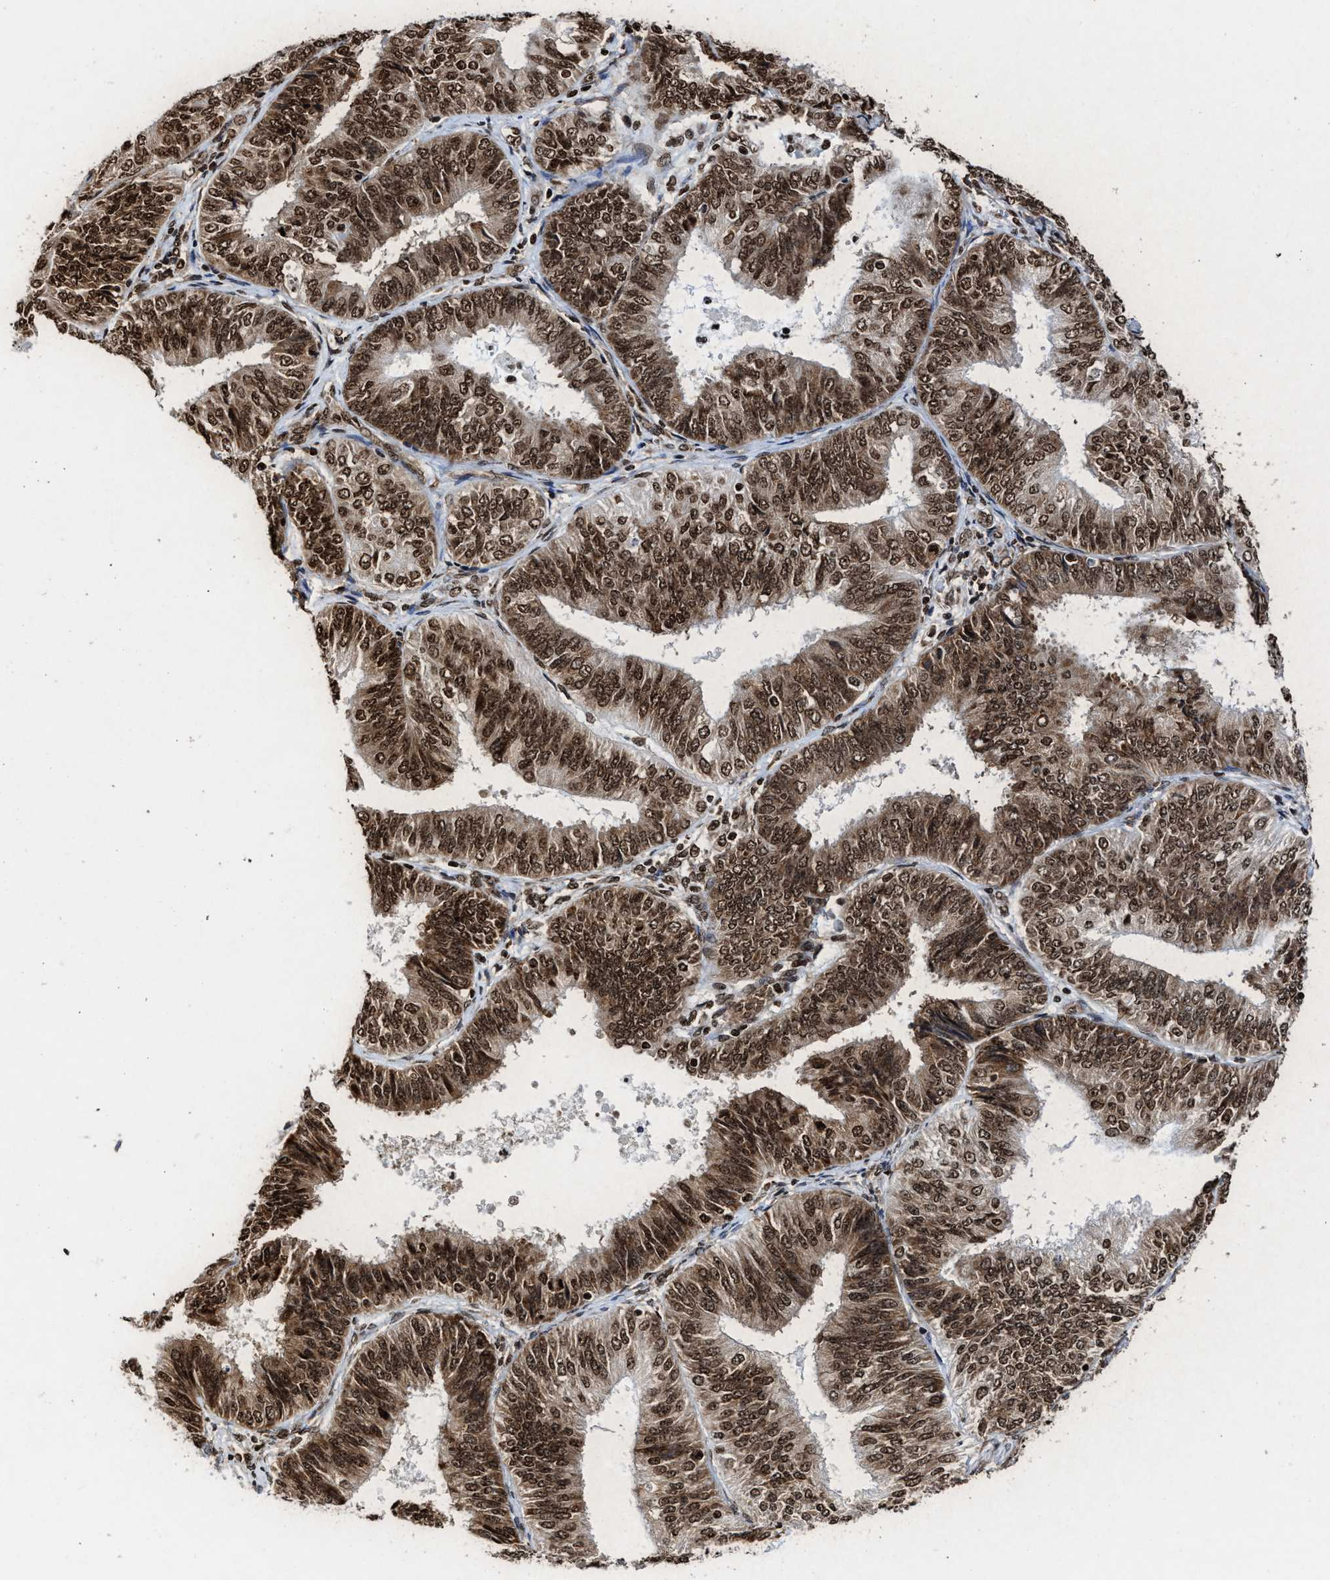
{"staining": {"intensity": "strong", "quantity": ">75%", "location": "nuclear"}, "tissue": "endometrial cancer", "cell_type": "Tumor cells", "image_type": "cancer", "snomed": [{"axis": "morphology", "description": "Adenocarcinoma, NOS"}, {"axis": "topography", "description": "Endometrium"}], "caption": "Approximately >75% of tumor cells in adenocarcinoma (endometrial) exhibit strong nuclear protein positivity as visualized by brown immunohistochemical staining.", "gene": "ALYREF", "patient": {"sex": "female", "age": 58}}